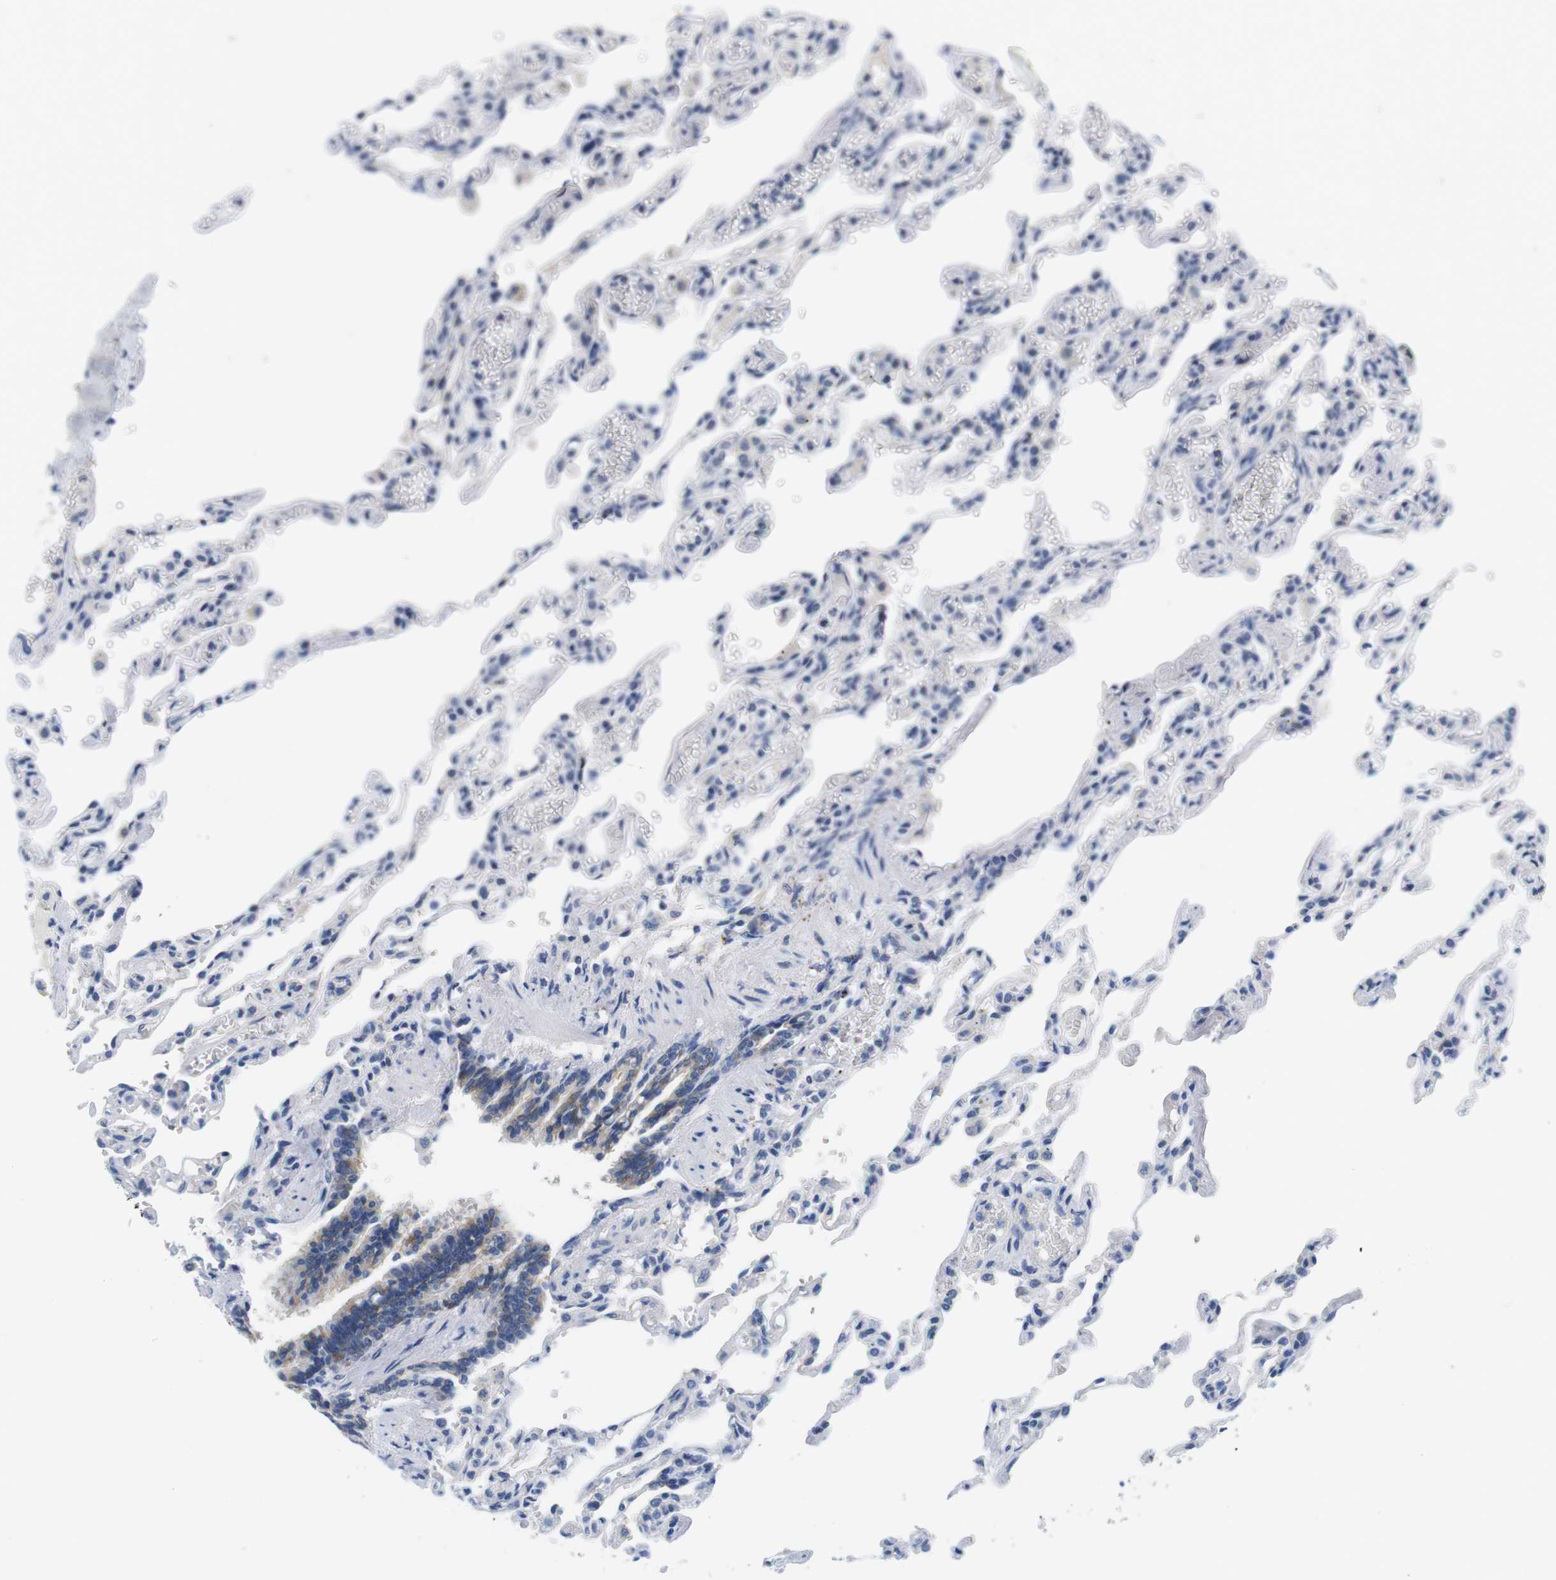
{"staining": {"intensity": "negative", "quantity": "none", "location": "none"}, "tissue": "lung", "cell_type": "Alveolar cells", "image_type": "normal", "snomed": [{"axis": "morphology", "description": "Normal tissue, NOS"}, {"axis": "topography", "description": "Lung"}], "caption": "IHC of unremarkable human lung shows no staining in alveolar cells. Brightfield microscopy of immunohistochemistry (IHC) stained with DAB (brown) and hematoxylin (blue), captured at high magnification.", "gene": "MAP6", "patient": {"sex": "male", "age": 21}}